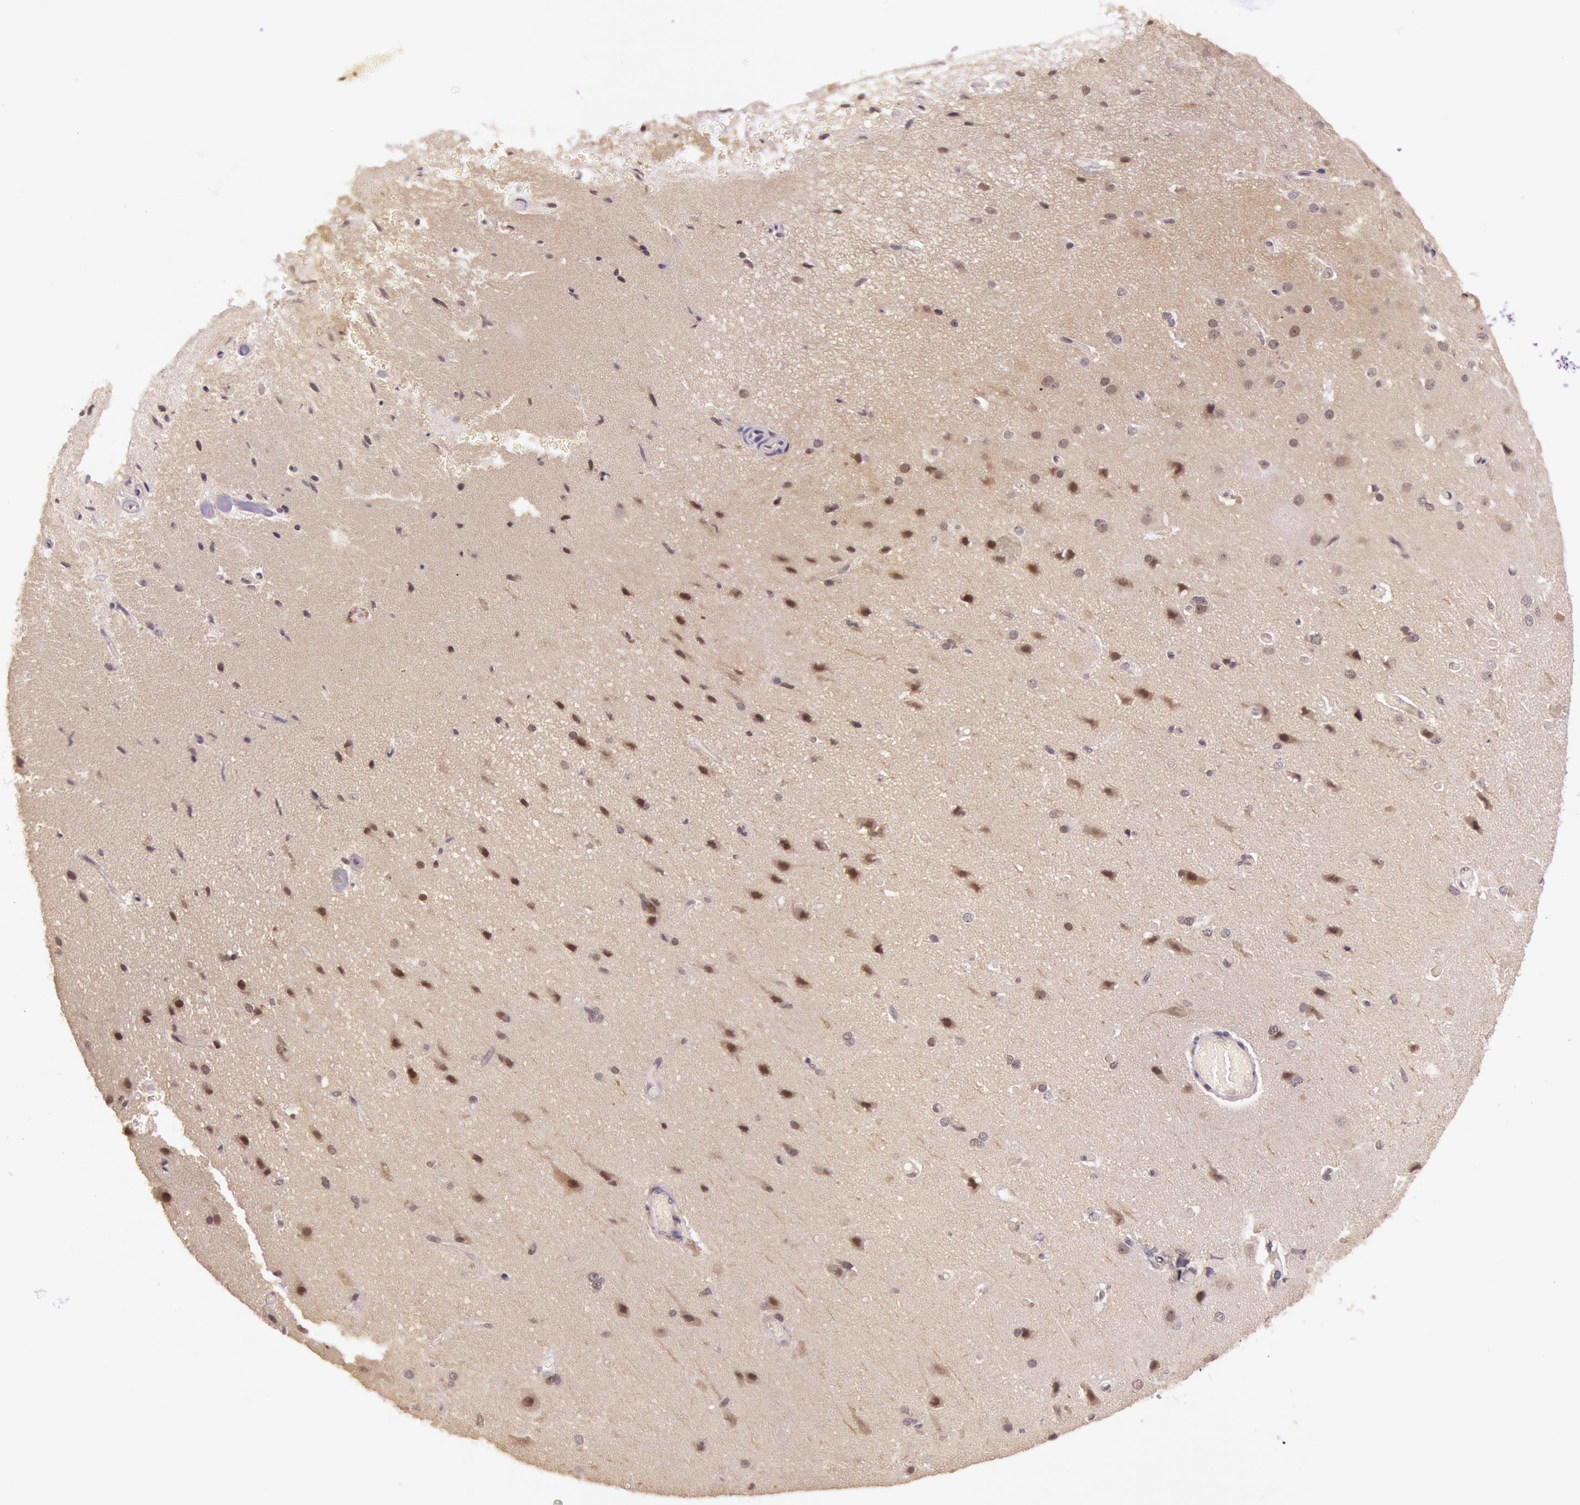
{"staining": {"intensity": "weak", "quantity": "<25%", "location": "nuclear"}, "tissue": "cerebral cortex", "cell_type": "Endothelial cells", "image_type": "normal", "snomed": [{"axis": "morphology", "description": "Normal tissue, NOS"}, {"axis": "morphology", "description": "Glioma, malignant, High grade"}, {"axis": "topography", "description": "Cerebral cortex"}], "caption": "This is a image of immunohistochemistry (IHC) staining of unremarkable cerebral cortex, which shows no positivity in endothelial cells.", "gene": "RTL10", "patient": {"sex": "male", "age": 77}}